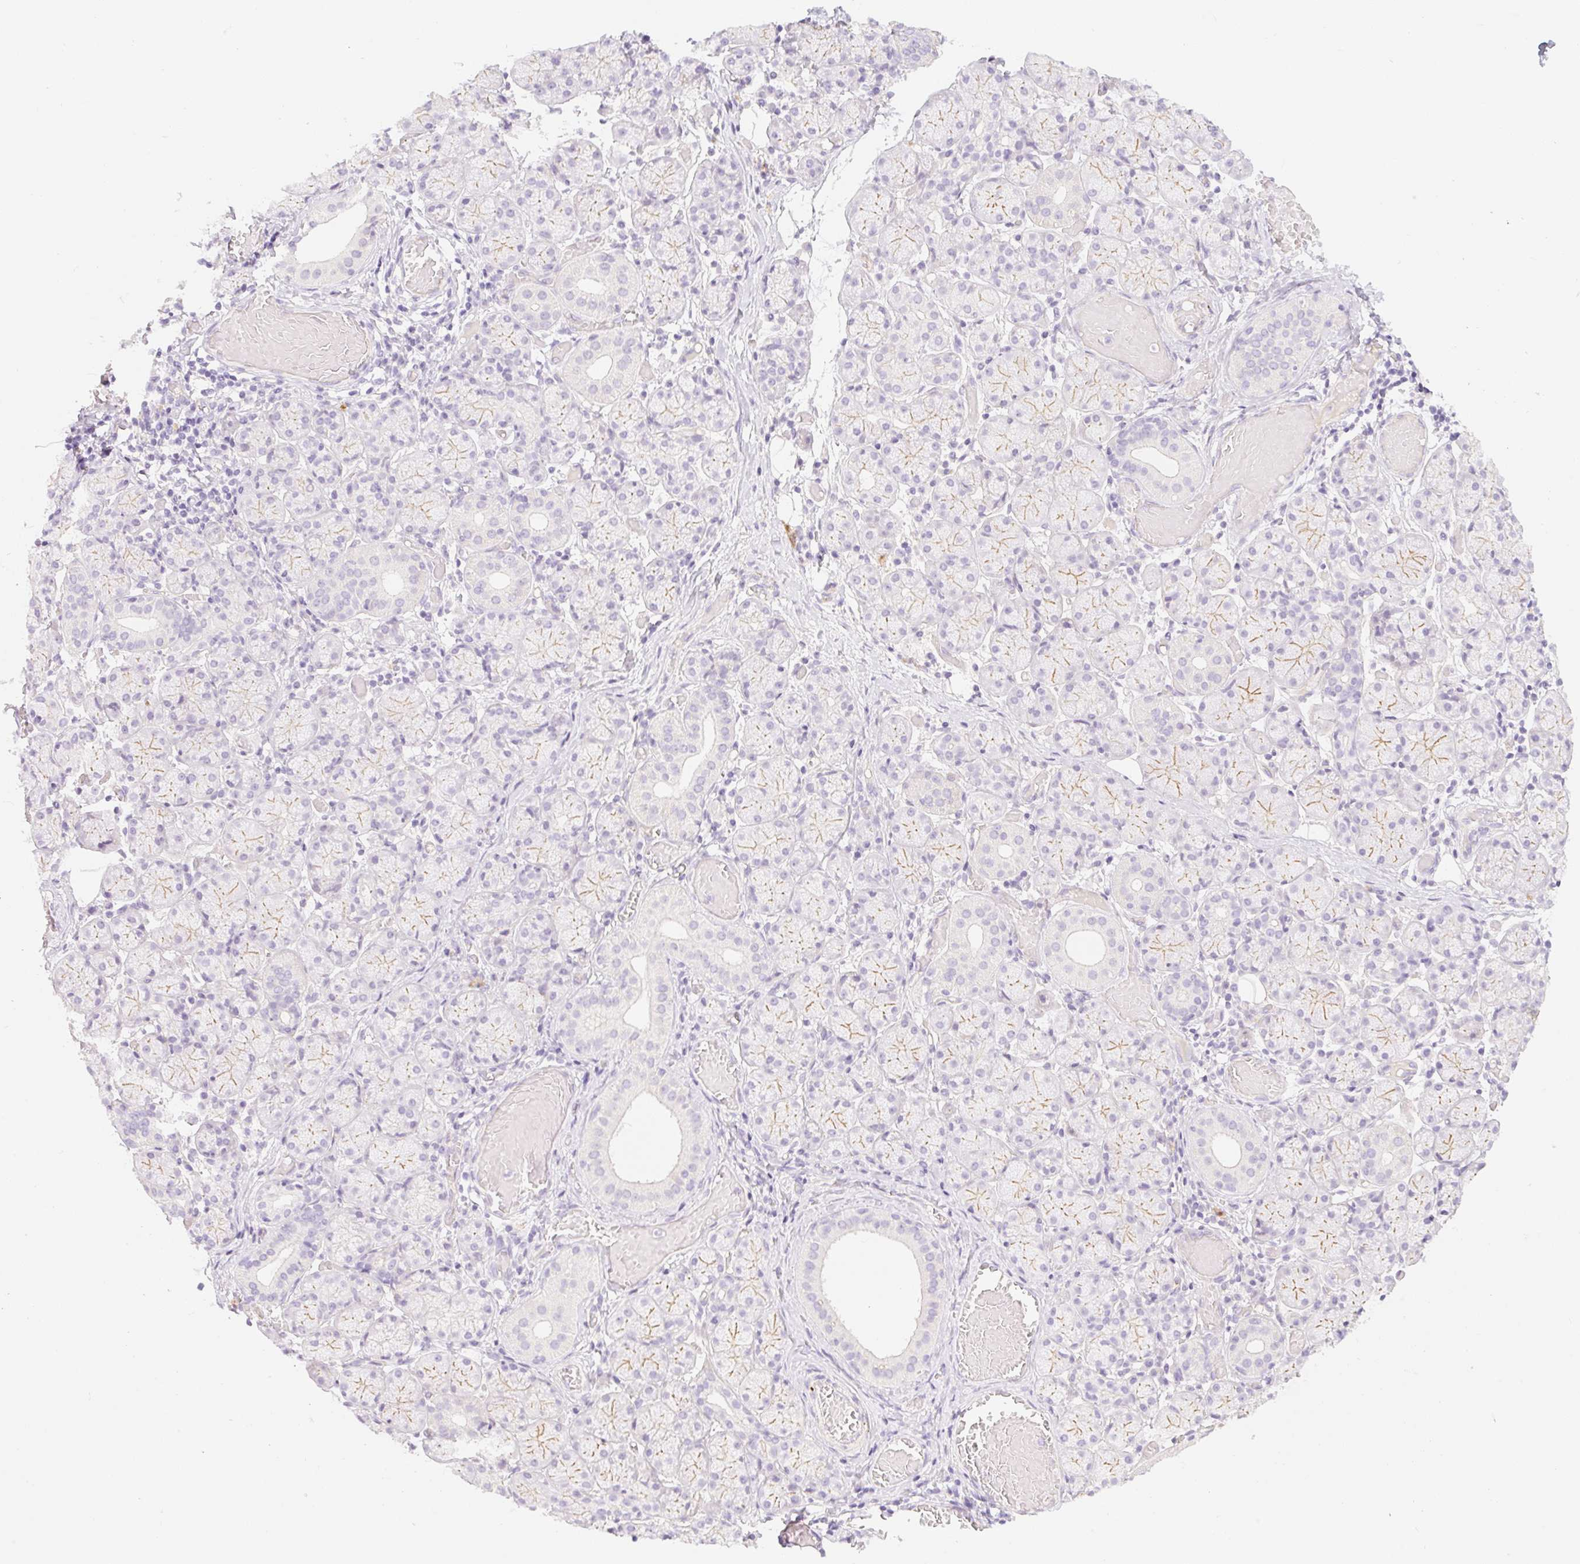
{"staining": {"intensity": "moderate", "quantity": "<25%", "location": "cytoplasmic/membranous"}, "tissue": "salivary gland", "cell_type": "Glandular cells", "image_type": "normal", "snomed": [{"axis": "morphology", "description": "Normal tissue, NOS"}, {"axis": "topography", "description": "Salivary gland"}], "caption": "Approximately <25% of glandular cells in unremarkable salivary gland demonstrate moderate cytoplasmic/membranous protein positivity as visualized by brown immunohistochemical staining.", "gene": "MIA2", "patient": {"sex": "female", "age": 24}}